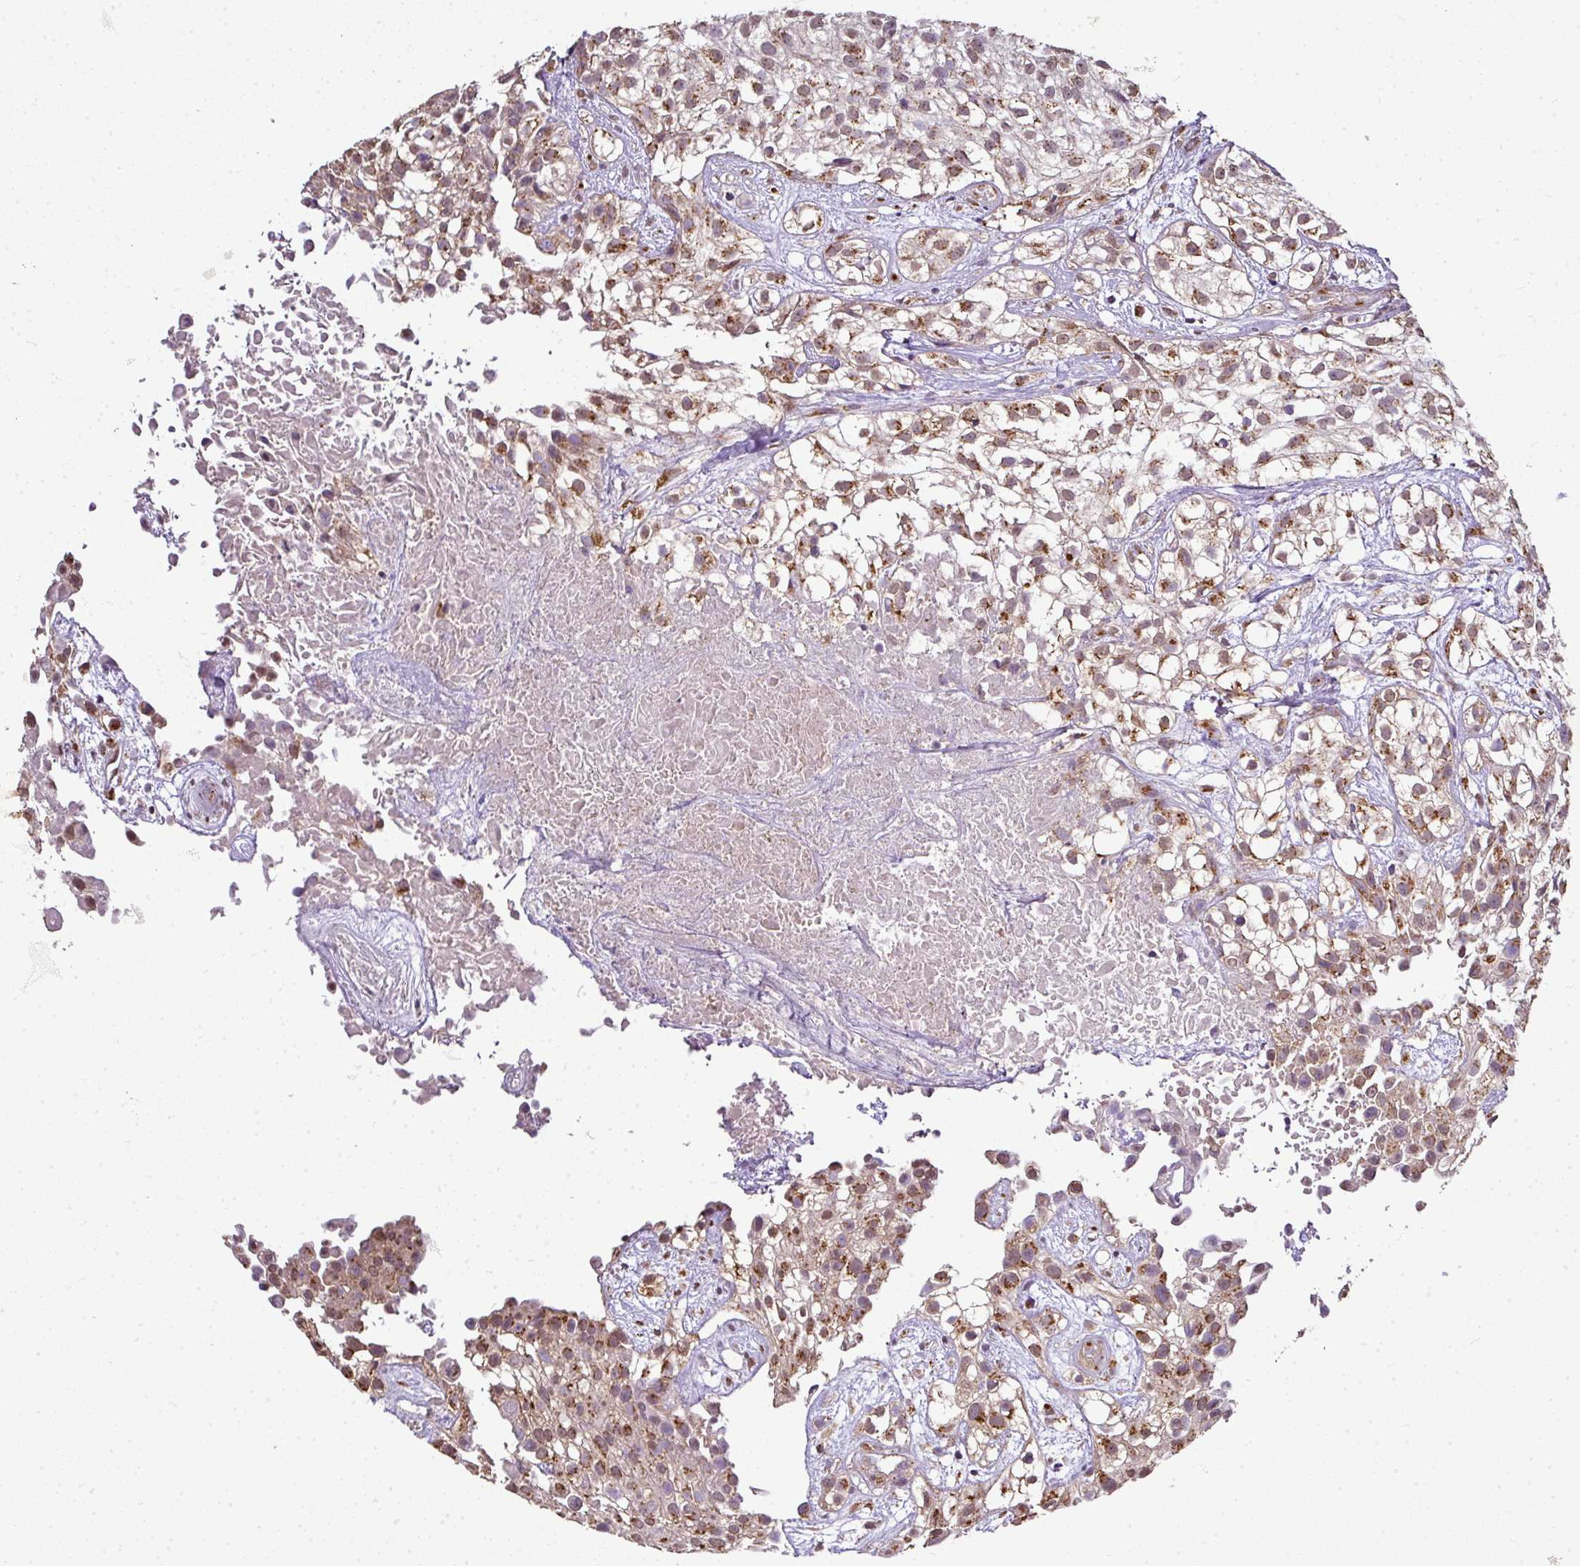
{"staining": {"intensity": "moderate", "quantity": ">75%", "location": "nuclear"}, "tissue": "urothelial cancer", "cell_type": "Tumor cells", "image_type": "cancer", "snomed": [{"axis": "morphology", "description": "Urothelial carcinoma, High grade"}, {"axis": "topography", "description": "Urinary bladder"}], "caption": "This histopathology image reveals urothelial cancer stained with immunohistochemistry (IHC) to label a protein in brown. The nuclear of tumor cells show moderate positivity for the protein. Nuclei are counter-stained blue.", "gene": "JPH2", "patient": {"sex": "male", "age": 56}}